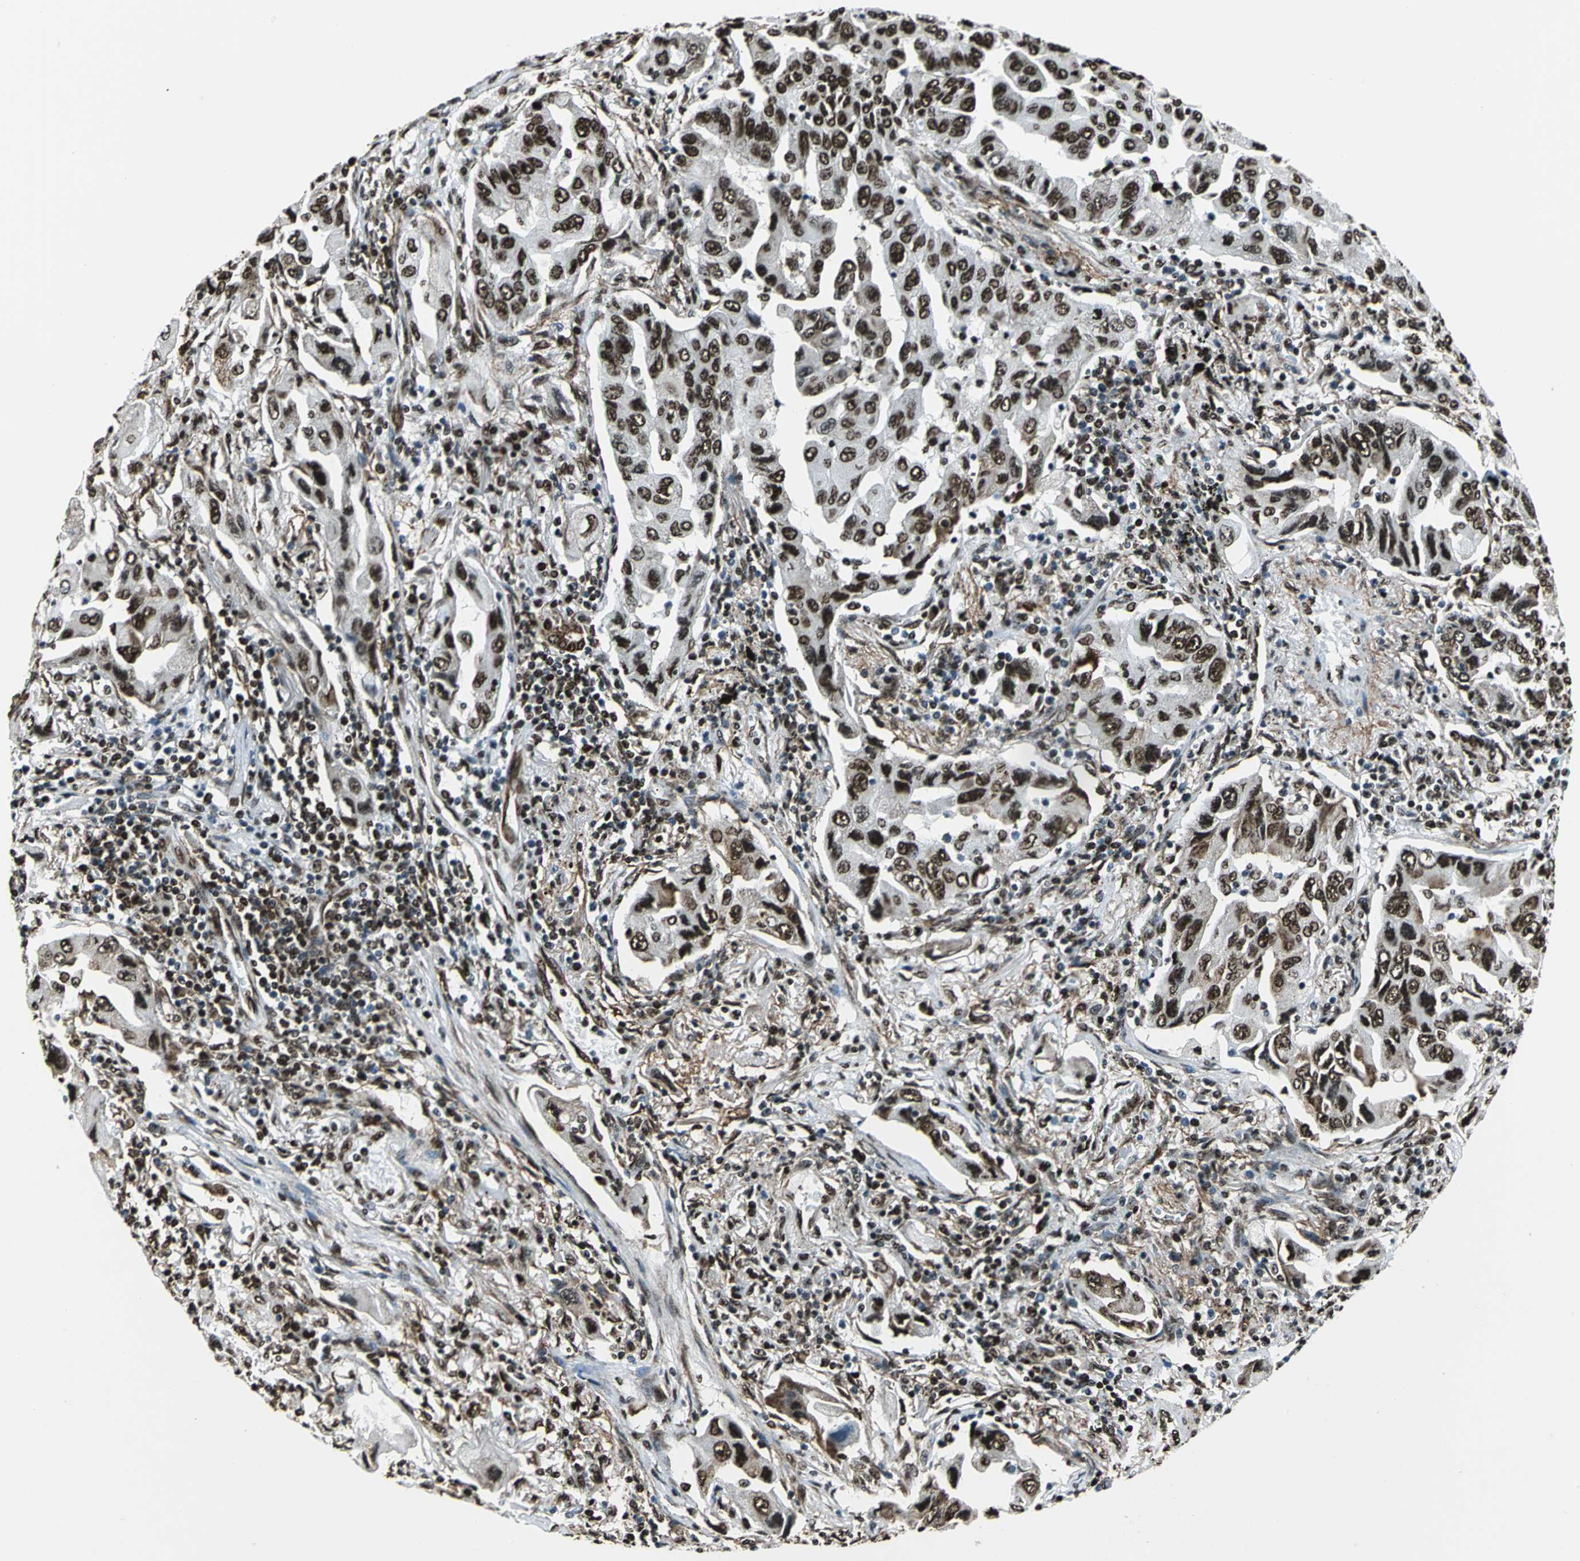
{"staining": {"intensity": "strong", "quantity": ">75%", "location": "nuclear"}, "tissue": "lung cancer", "cell_type": "Tumor cells", "image_type": "cancer", "snomed": [{"axis": "morphology", "description": "Adenocarcinoma, NOS"}, {"axis": "topography", "description": "Lung"}], "caption": "This histopathology image reveals lung adenocarcinoma stained with IHC to label a protein in brown. The nuclear of tumor cells show strong positivity for the protein. Nuclei are counter-stained blue.", "gene": "APEX1", "patient": {"sex": "female", "age": 65}}